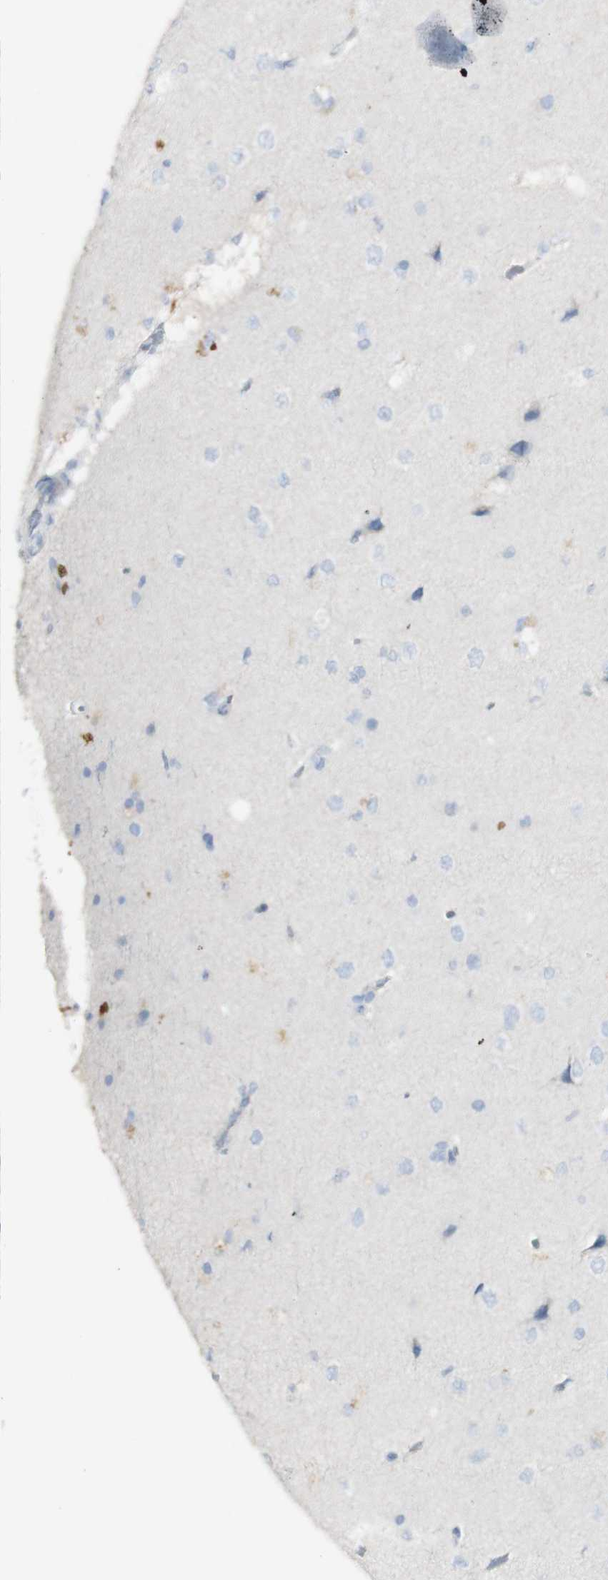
{"staining": {"intensity": "negative", "quantity": "none", "location": "none"}, "tissue": "cerebral cortex", "cell_type": "Endothelial cells", "image_type": "normal", "snomed": [{"axis": "morphology", "description": "Normal tissue, NOS"}, {"axis": "topography", "description": "Cerebral cortex"}], "caption": "Endothelial cells are negative for brown protein staining in unremarkable cerebral cortex.", "gene": "CD207", "patient": {"sex": "male", "age": 62}}